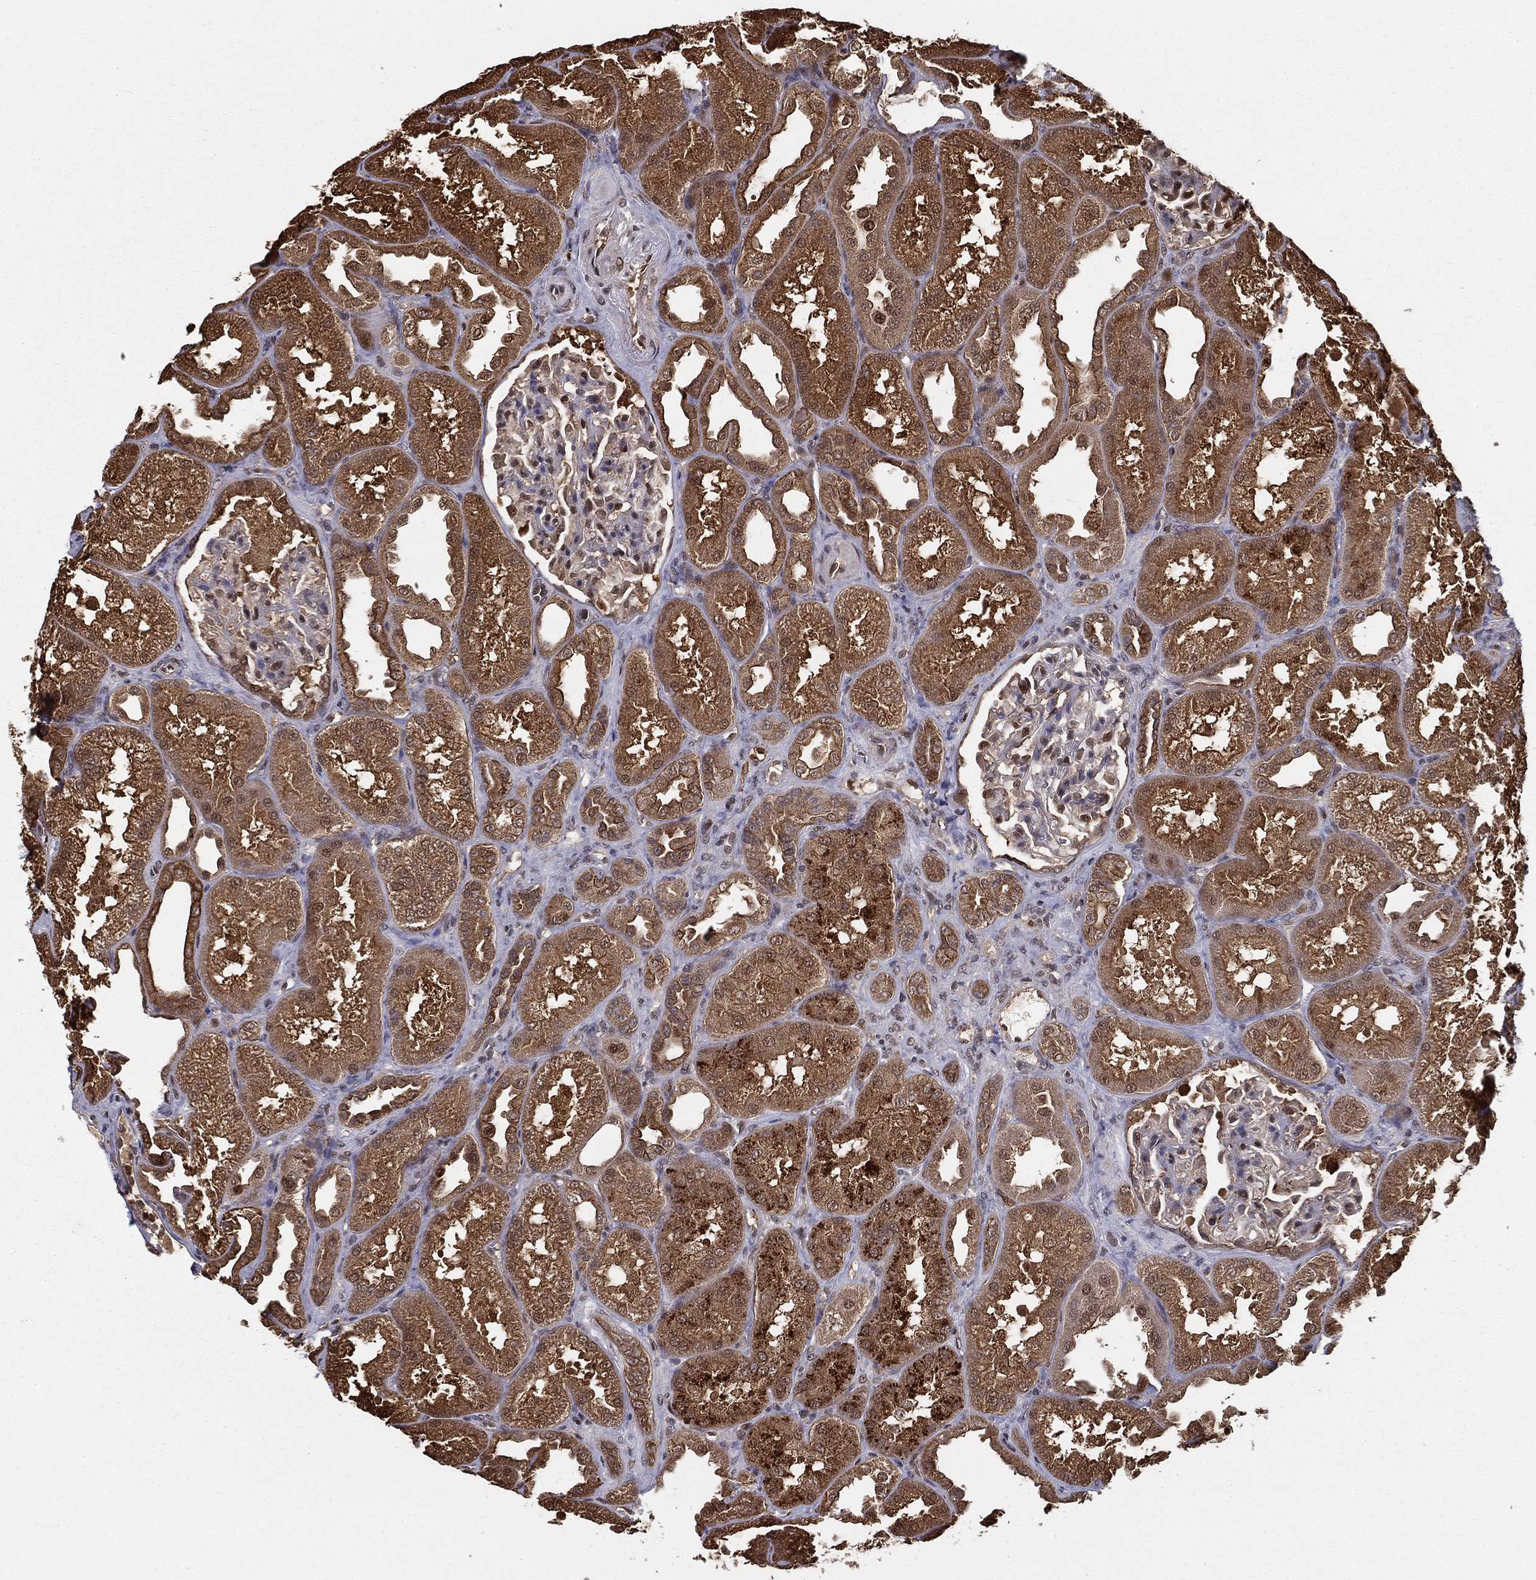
{"staining": {"intensity": "moderate", "quantity": "<25%", "location": "nuclear"}, "tissue": "kidney", "cell_type": "Cells in glomeruli", "image_type": "normal", "snomed": [{"axis": "morphology", "description": "Normal tissue, NOS"}, {"axis": "topography", "description": "Kidney"}], "caption": "Immunohistochemistry (IHC) micrograph of benign human kidney stained for a protein (brown), which shows low levels of moderate nuclear expression in about <25% of cells in glomeruli.", "gene": "SLC6A6", "patient": {"sex": "male", "age": 61}}